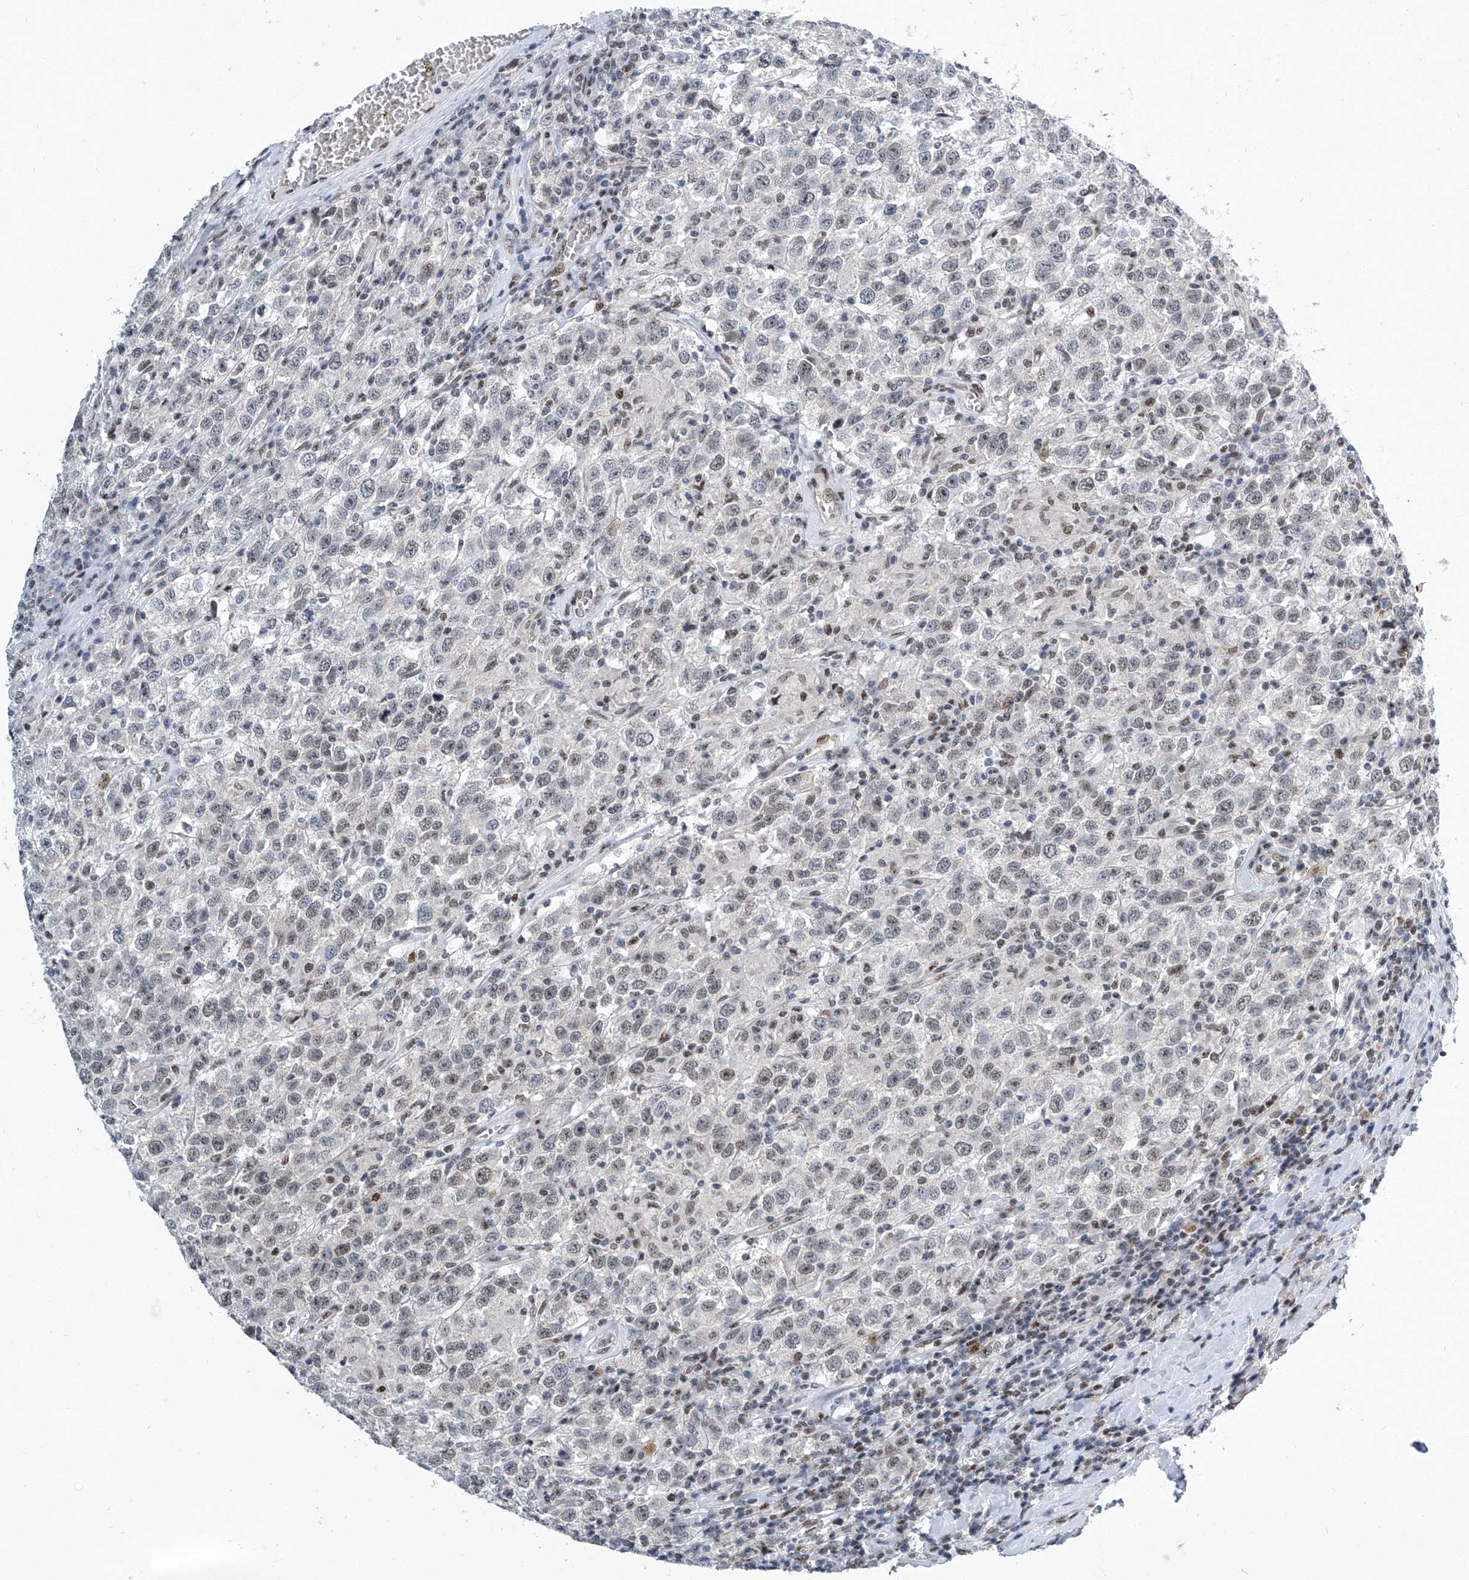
{"staining": {"intensity": "weak", "quantity": "<25%", "location": "nuclear"}, "tissue": "testis cancer", "cell_type": "Tumor cells", "image_type": "cancer", "snomed": [{"axis": "morphology", "description": "Seminoma, NOS"}, {"axis": "topography", "description": "Testis"}], "caption": "IHC image of neoplastic tissue: human testis cancer (seminoma) stained with DAB displays no significant protein expression in tumor cells.", "gene": "TFDP1", "patient": {"sex": "male", "age": 41}}